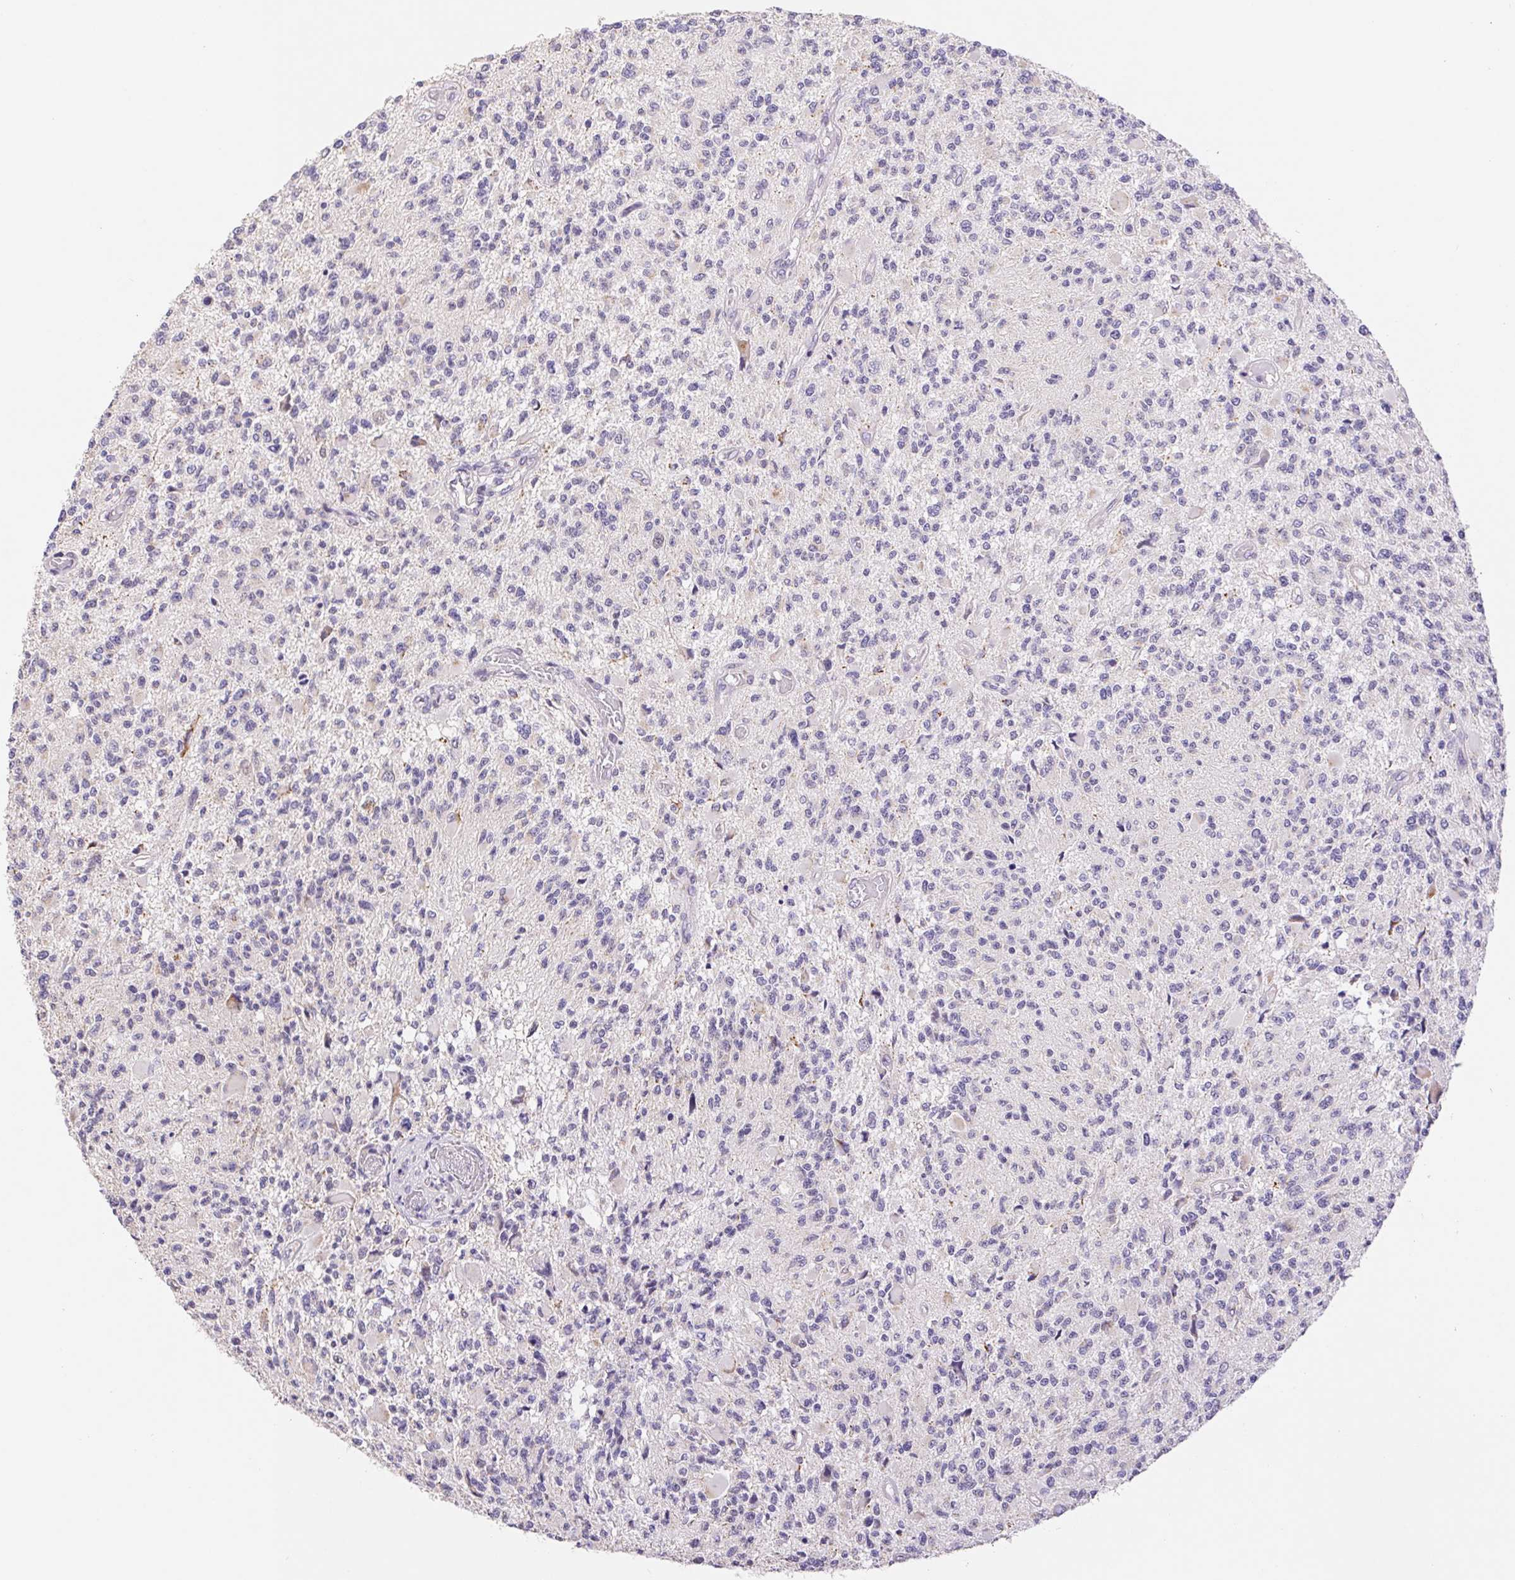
{"staining": {"intensity": "negative", "quantity": "none", "location": "none"}, "tissue": "glioma", "cell_type": "Tumor cells", "image_type": "cancer", "snomed": [{"axis": "morphology", "description": "Glioma, malignant, High grade"}, {"axis": "topography", "description": "Brain"}], "caption": "This image is of glioma stained with IHC to label a protein in brown with the nuclei are counter-stained blue. There is no expression in tumor cells. The staining is performed using DAB (3,3'-diaminobenzidine) brown chromogen with nuclei counter-stained in using hematoxylin.", "gene": "FKBP6", "patient": {"sex": "female", "age": 63}}